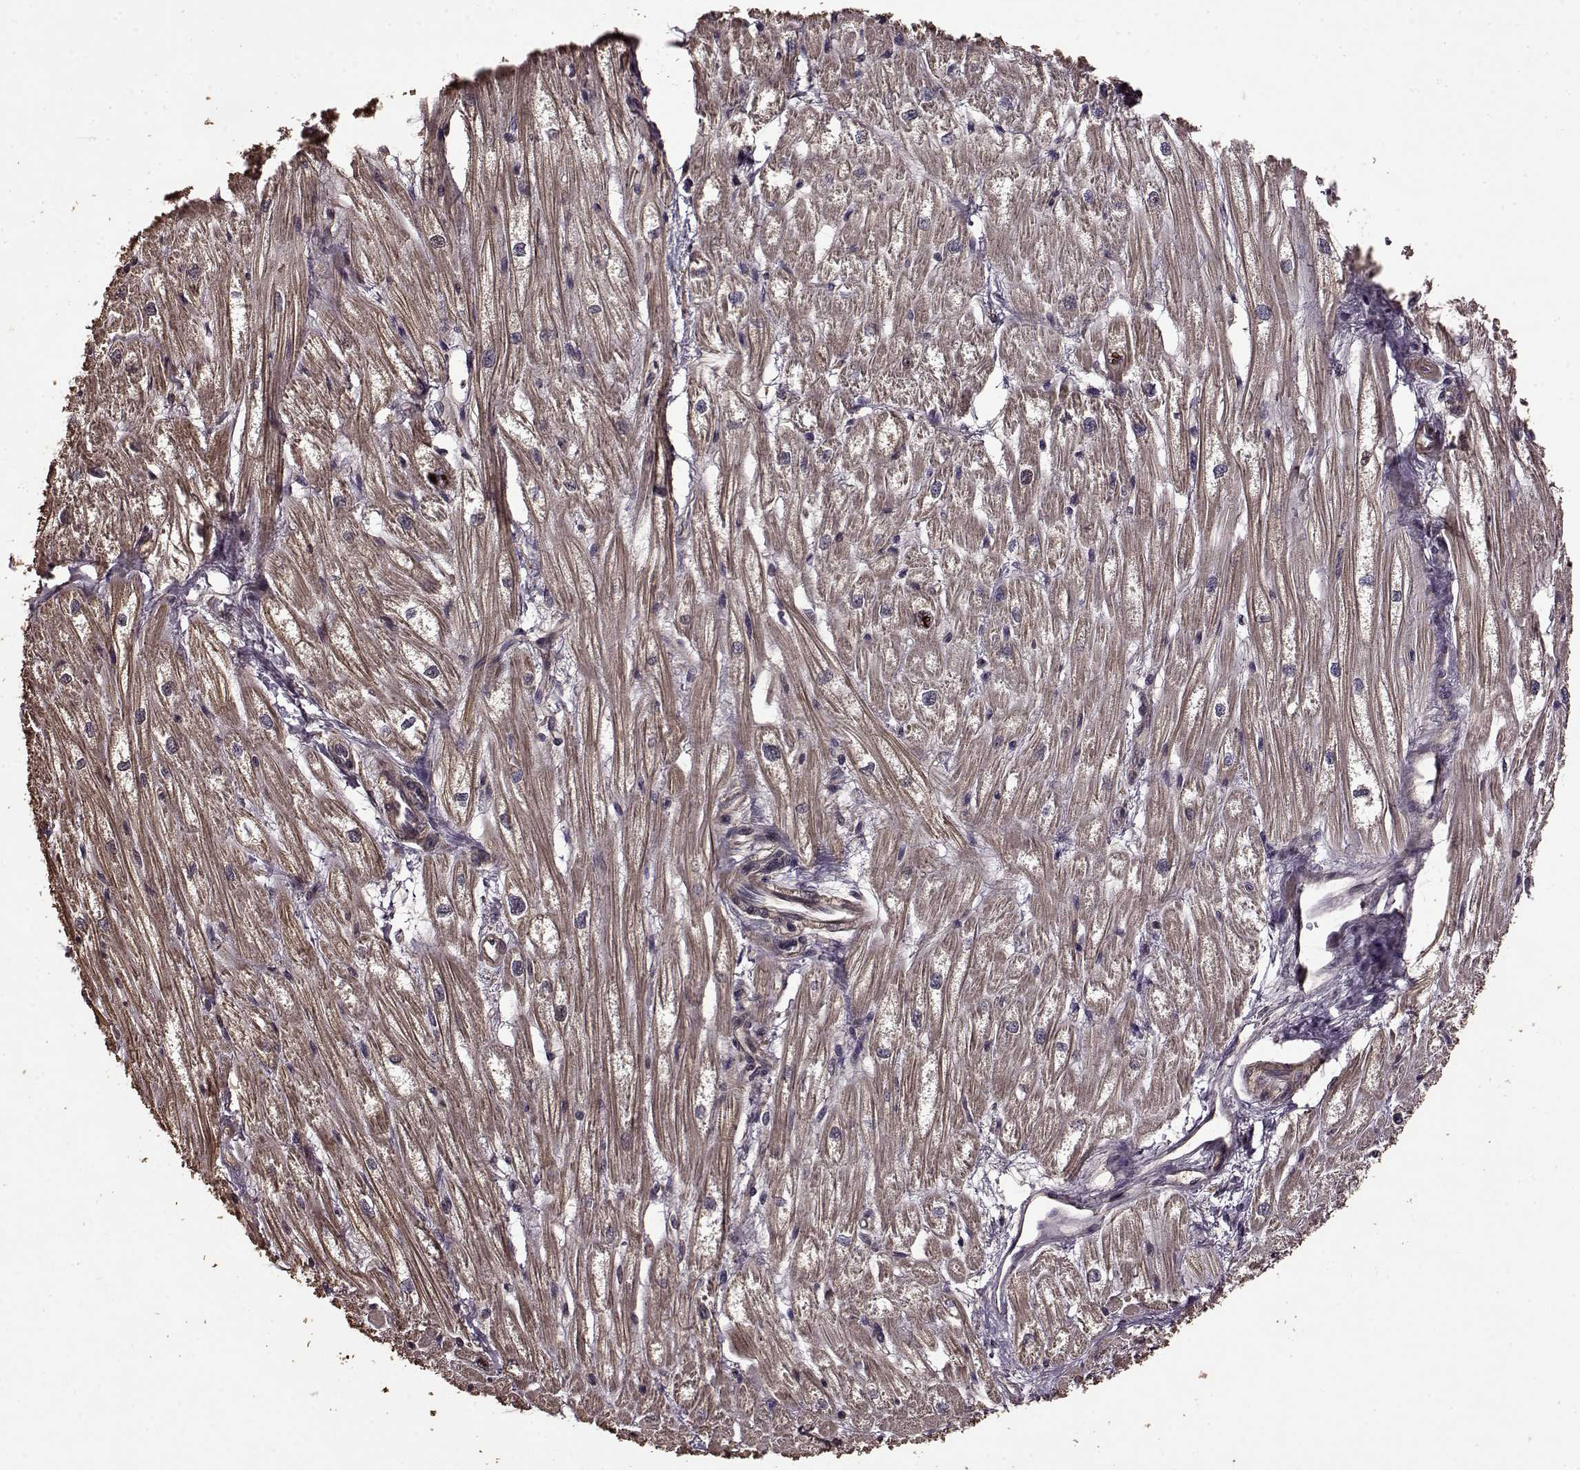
{"staining": {"intensity": "moderate", "quantity": "25%-75%", "location": "cytoplasmic/membranous"}, "tissue": "heart muscle", "cell_type": "Cardiomyocytes", "image_type": "normal", "snomed": [{"axis": "morphology", "description": "Normal tissue, NOS"}, {"axis": "topography", "description": "Heart"}], "caption": "An IHC micrograph of normal tissue is shown. Protein staining in brown shows moderate cytoplasmic/membranous positivity in heart muscle within cardiomyocytes. The staining is performed using DAB (3,3'-diaminobenzidine) brown chromogen to label protein expression. The nuclei are counter-stained blue using hematoxylin.", "gene": "FBXW11", "patient": {"sex": "male", "age": 61}}